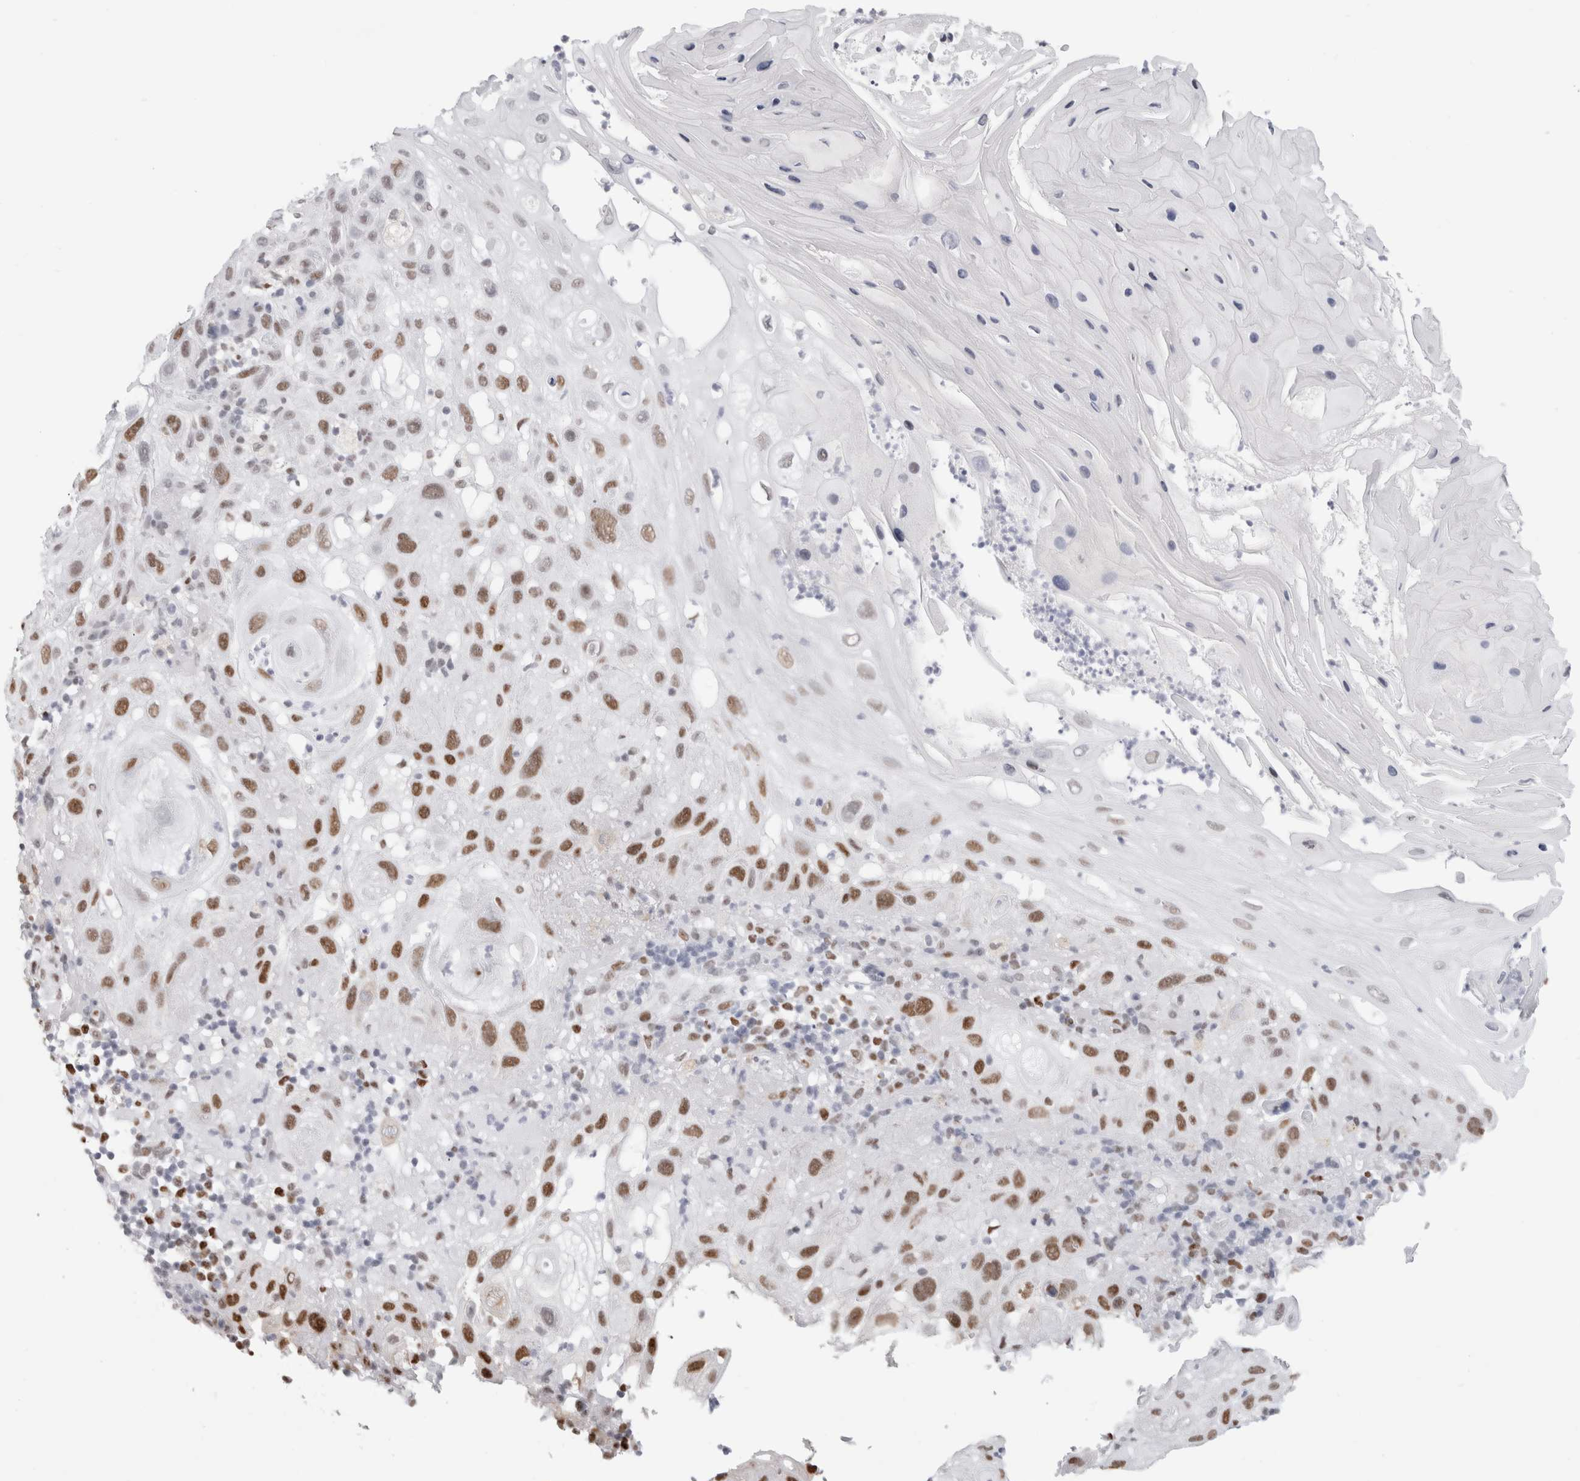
{"staining": {"intensity": "moderate", "quantity": "25%-75%", "location": "nuclear"}, "tissue": "skin cancer", "cell_type": "Tumor cells", "image_type": "cancer", "snomed": [{"axis": "morphology", "description": "Squamous cell carcinoma, NOS"}, {"axis": "topography", "description": "Skin"}], "caption": "An IHC photomicrograph of neoplastic tissue is shown. Protein staining in brown shows moderate nuclear positivity in skin cancer within tumor cells.", "gene": "SMARCC1", "patient": {"sex": "female", "age": 96}}